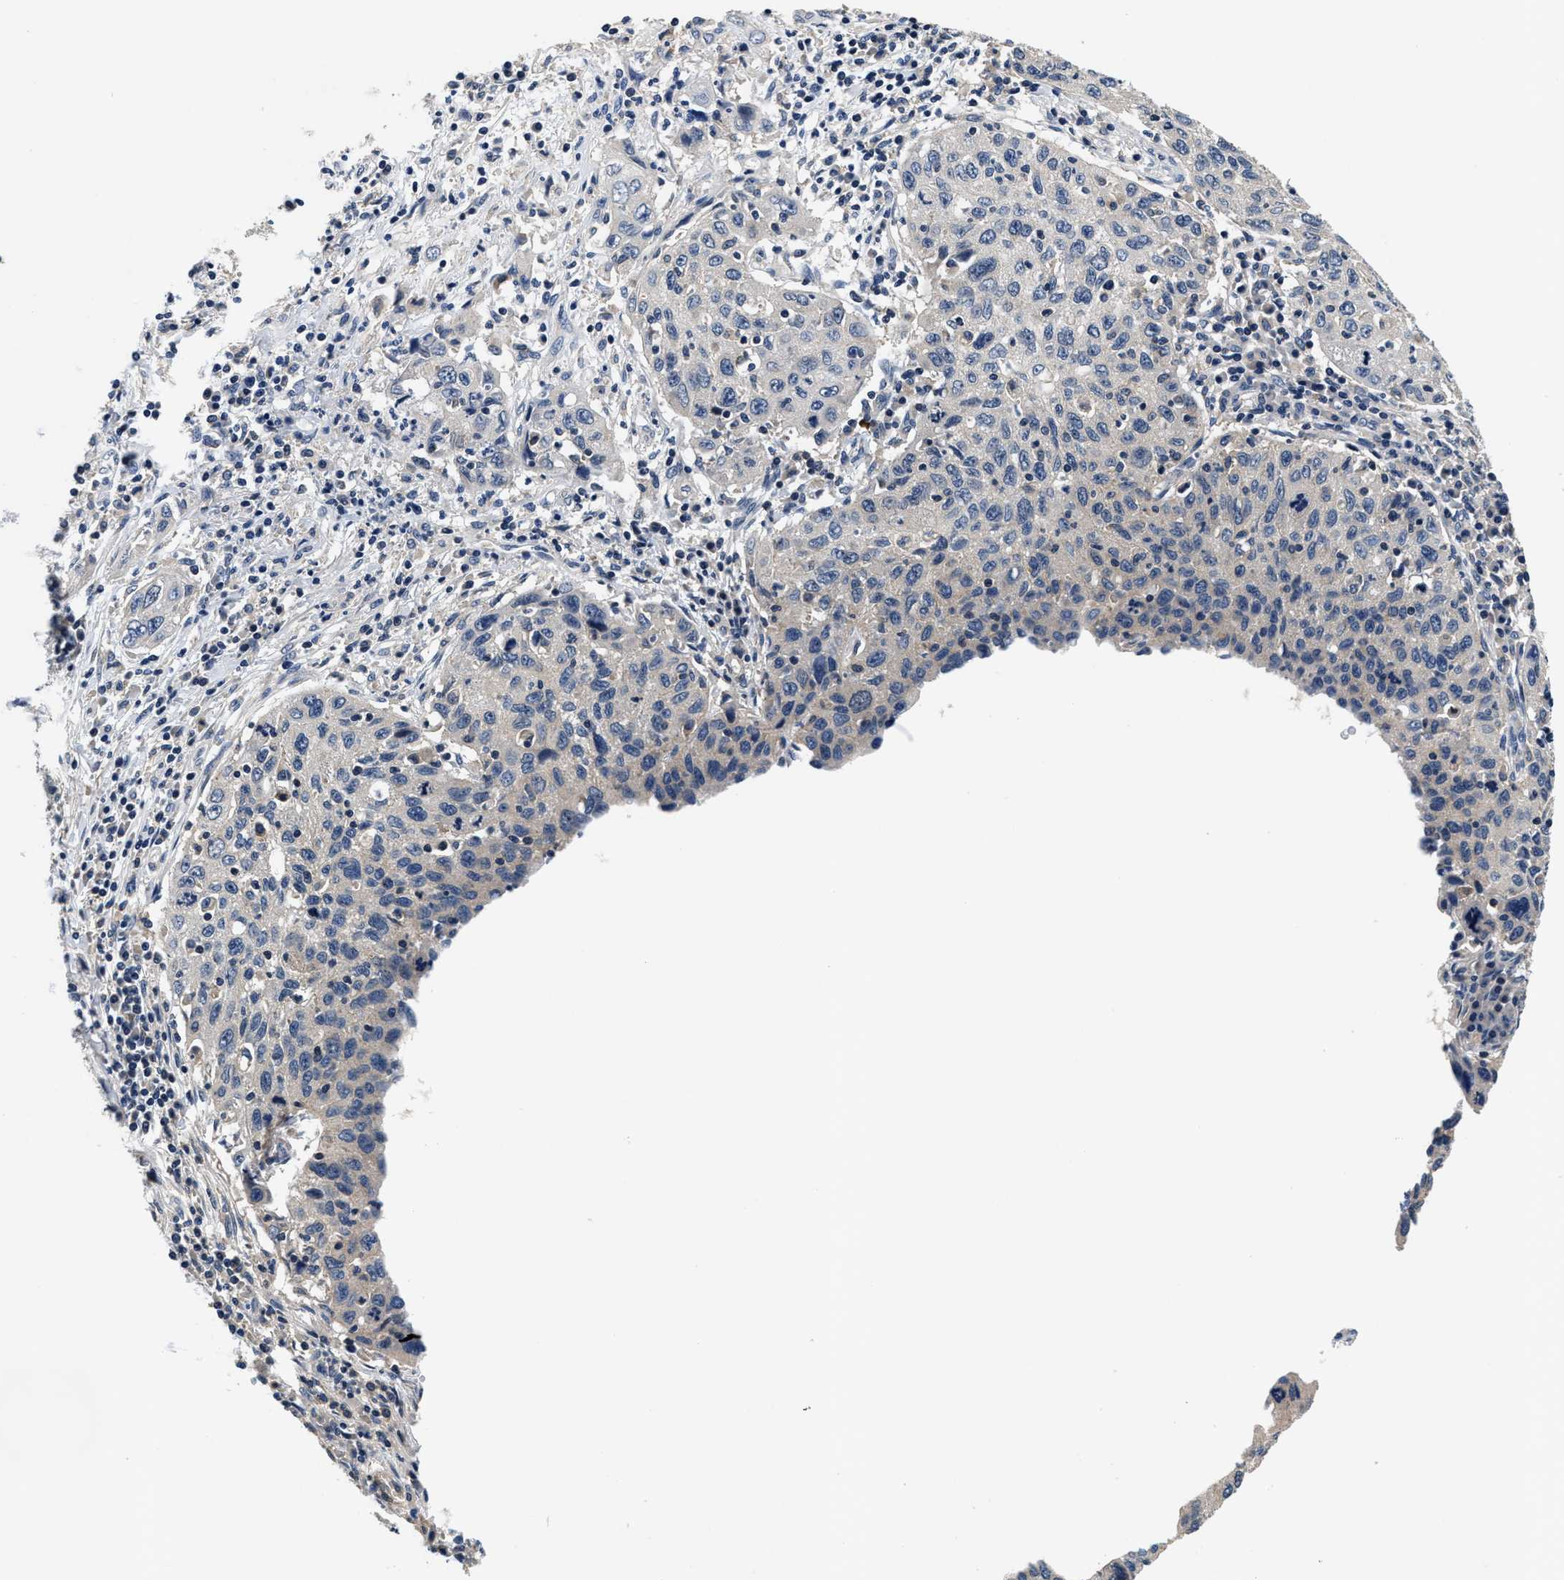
{"staining": {"intensity": "negative", "quantity": "none", "location": "none"}, "tissue": "cervical cancer", "cell_type": "Tumor cells", "image_type": "cancer", "snomed": [{"axis": "morphology", "description": "Squamous cell carcinoma, NOS"}, {"axis": "topography", "description": "Cervix"}], "caption": "The photomicrograph demonstrates no significant positivity in tumor cells of squamous cell carcinoma (cervical). Nuclei are stained in blue.", "gene": "ANKIB1", "patient": {"sex": "female", "age": 53}}